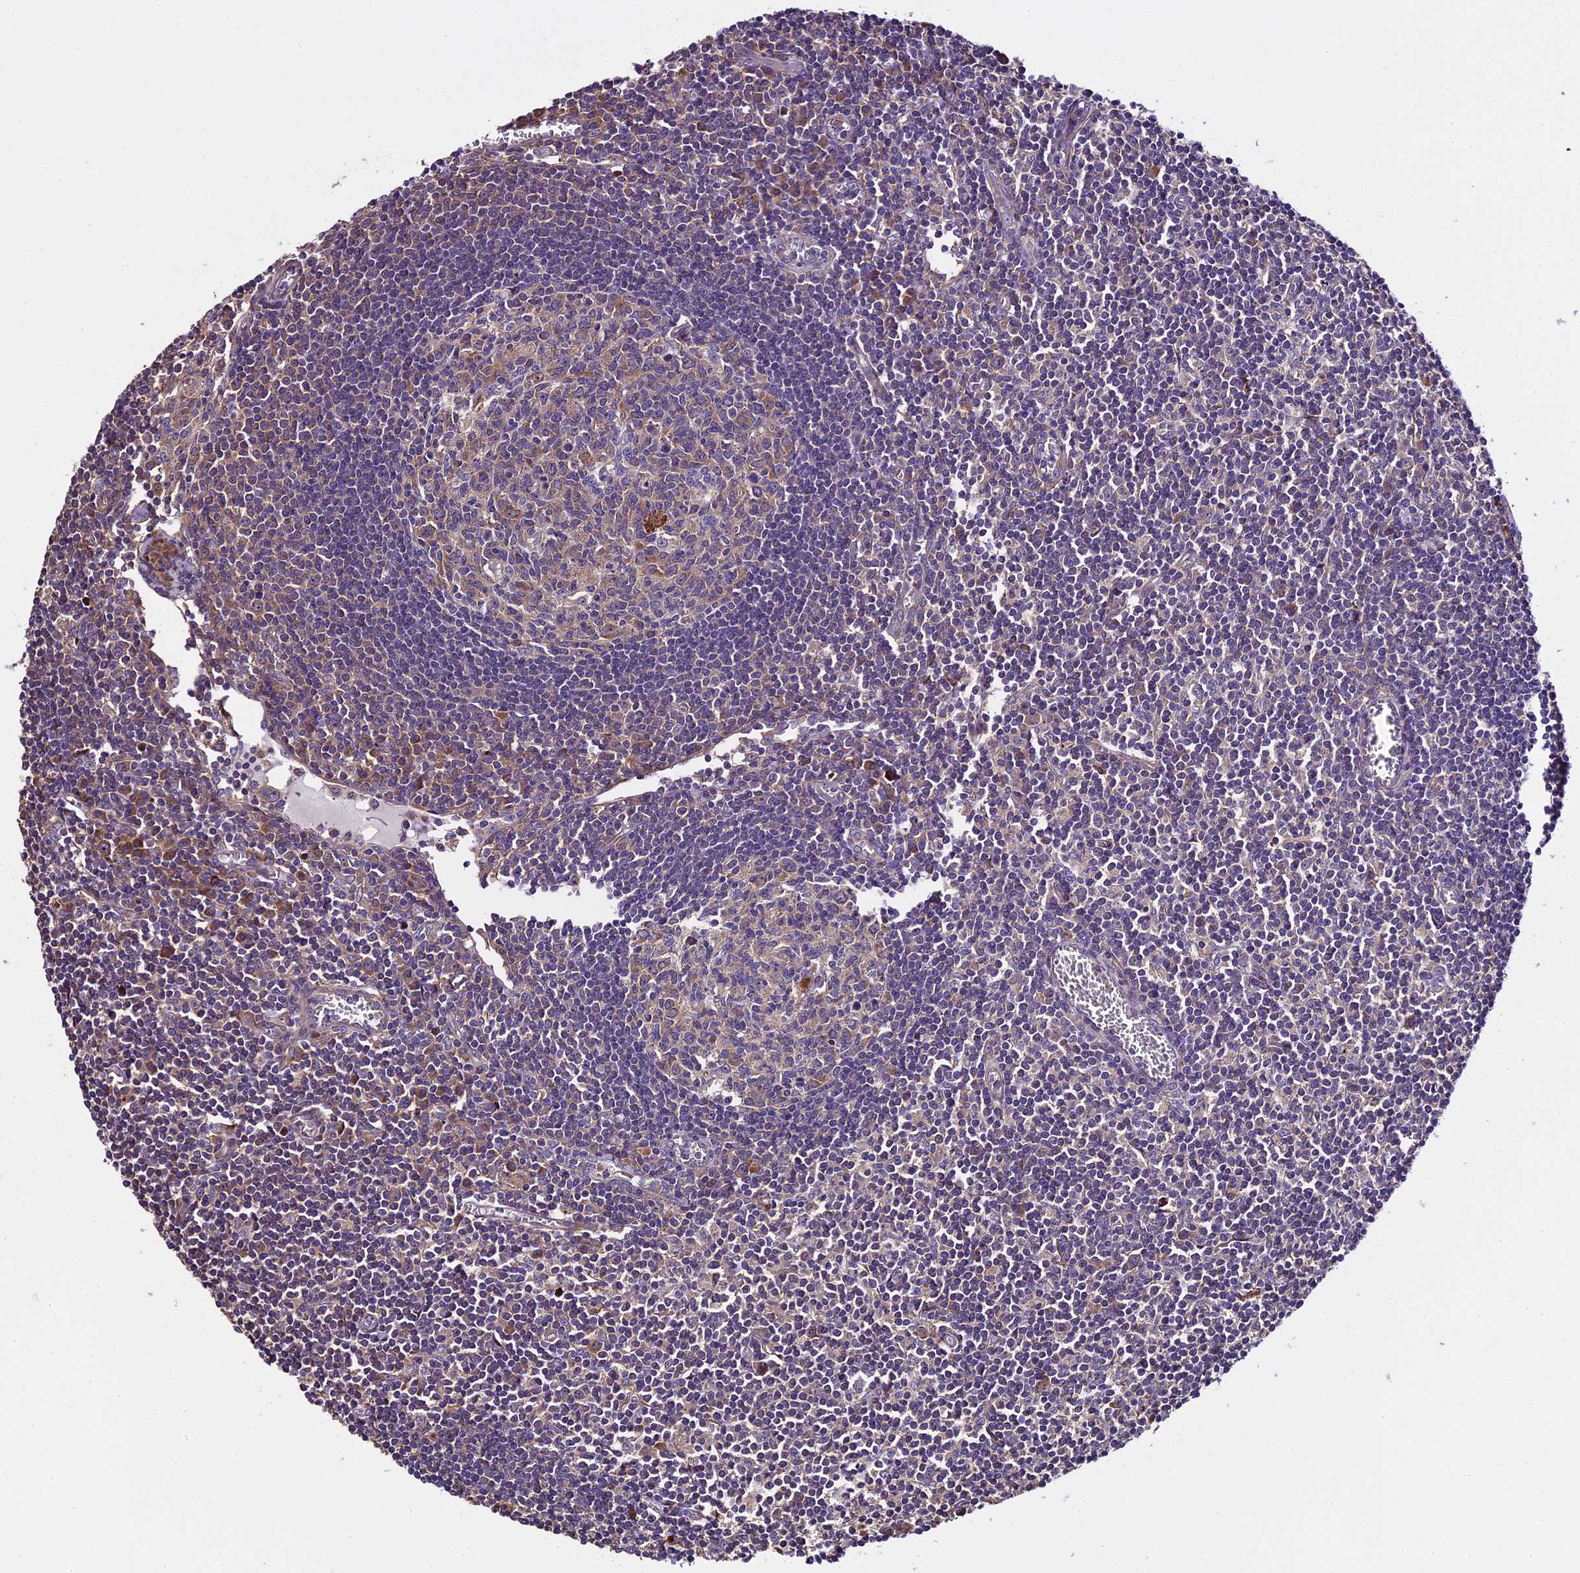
{"staining": {"intensity": "weak", "quantity": "<25%", "location": "cytoplasmic/membranous"}, "tissue": "lymph node", "cell_type": "Germinal center cells", "image_type": "normal", "snomed": [{"axis": "morphology", "description": "Normal tissue, NOS"}, {"axis": "topography", "description": "Lymph node"}], "caption": "Germinal center cells show no significant protein positivity in normal lymph node.", "gene": "SPIRE1", "patient": {"sex": "female", "age": 55}}